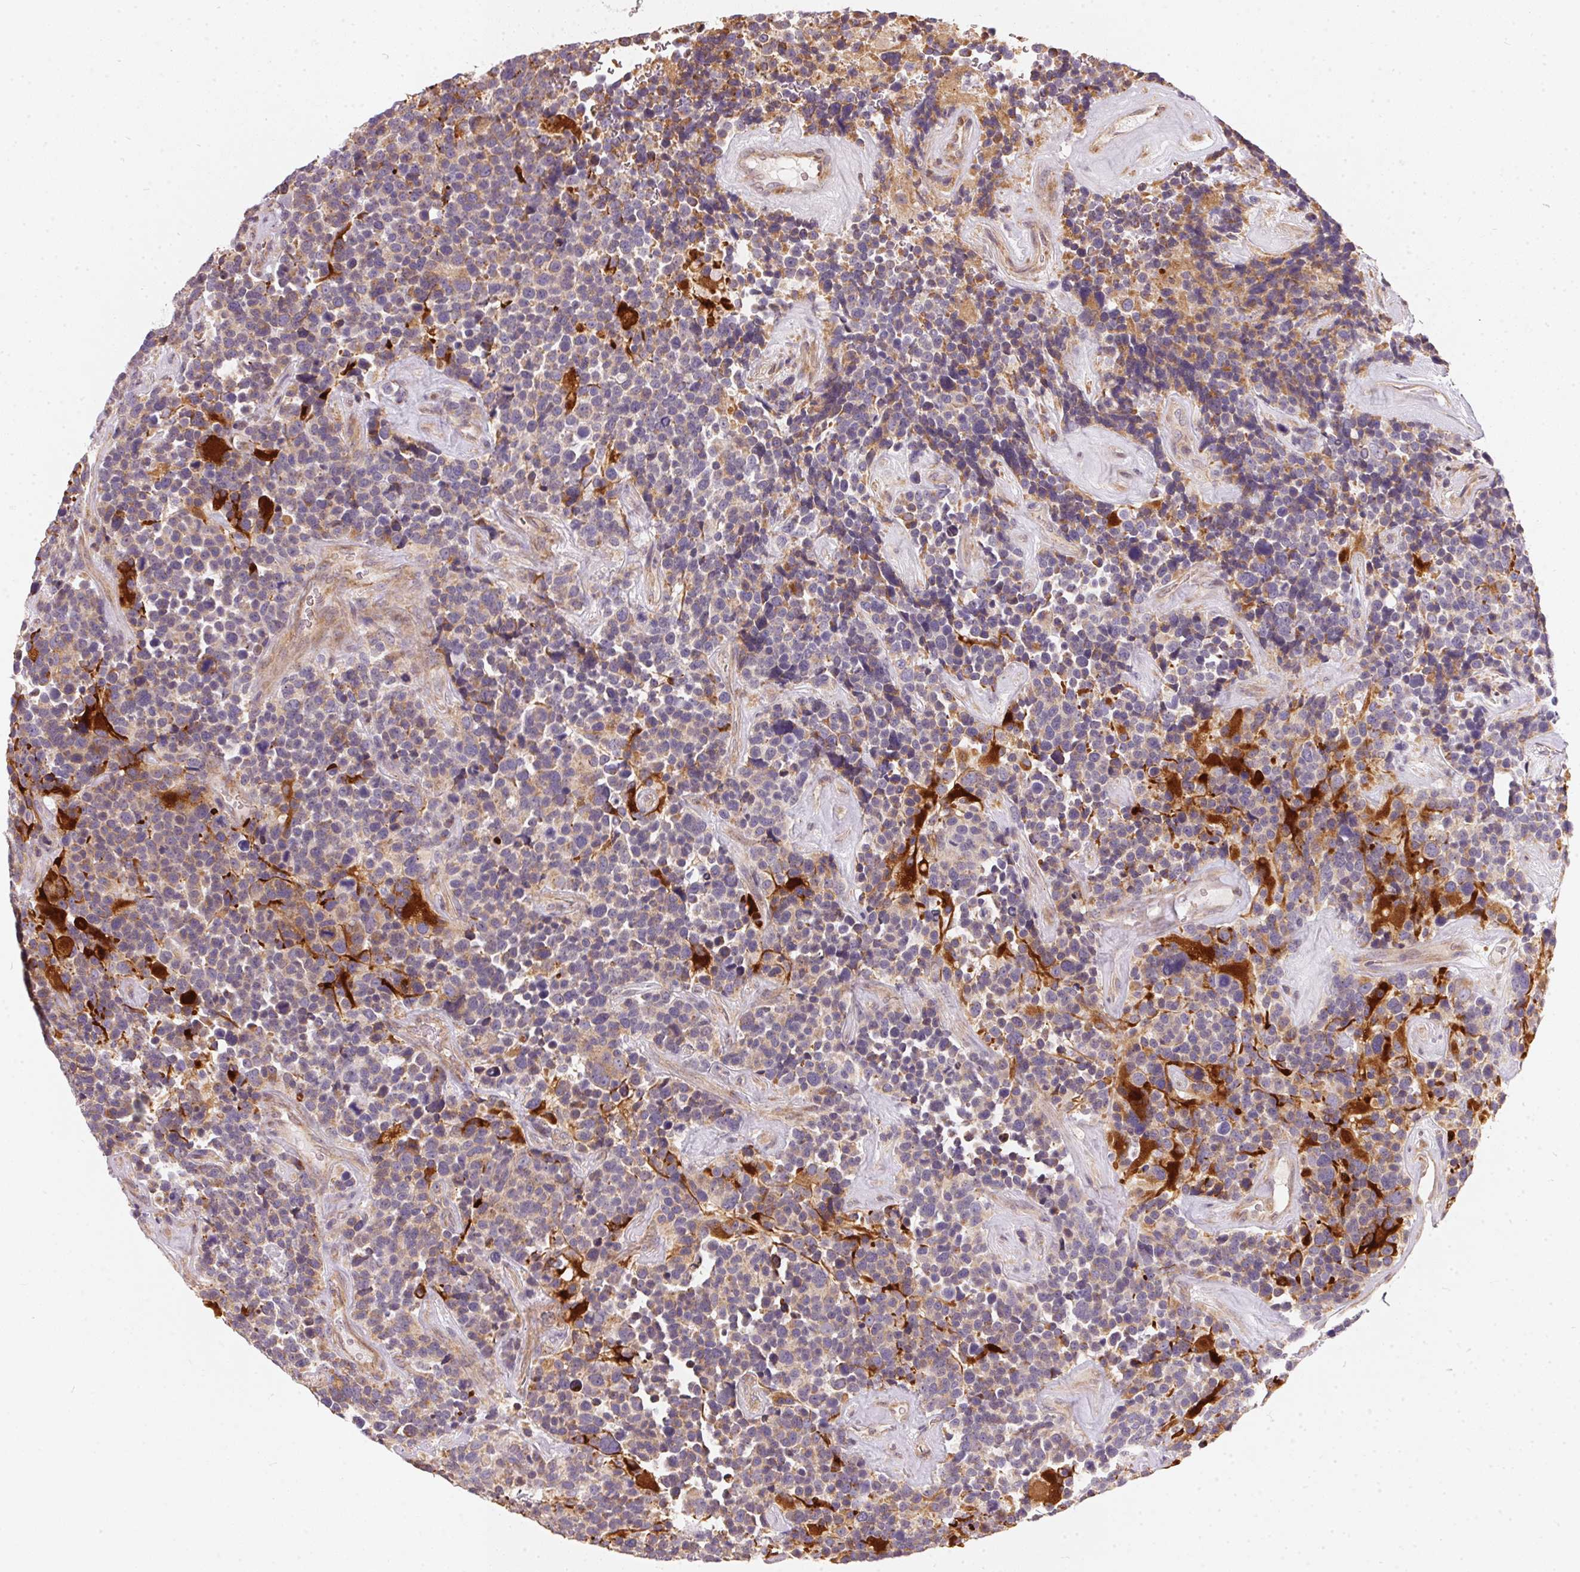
{"staining": {"intensity": "negative", "quantity": "none", "location": "none"}, "tissue": "glioma", "cell_type": "Tumor cells", "image_type": "cancer", "snomed": [{"axis": "morphology", "description": "Glioma, malignant, High grade"}, {"axis": "topography", "description": "Brain"}], "caption": "IHC histopathology image of human glioma stained for a protein (brown), which exhibits no staining in tumor cells.", "gene": "VWA5B2", "patient": {"sex": "male", "age": 33}}